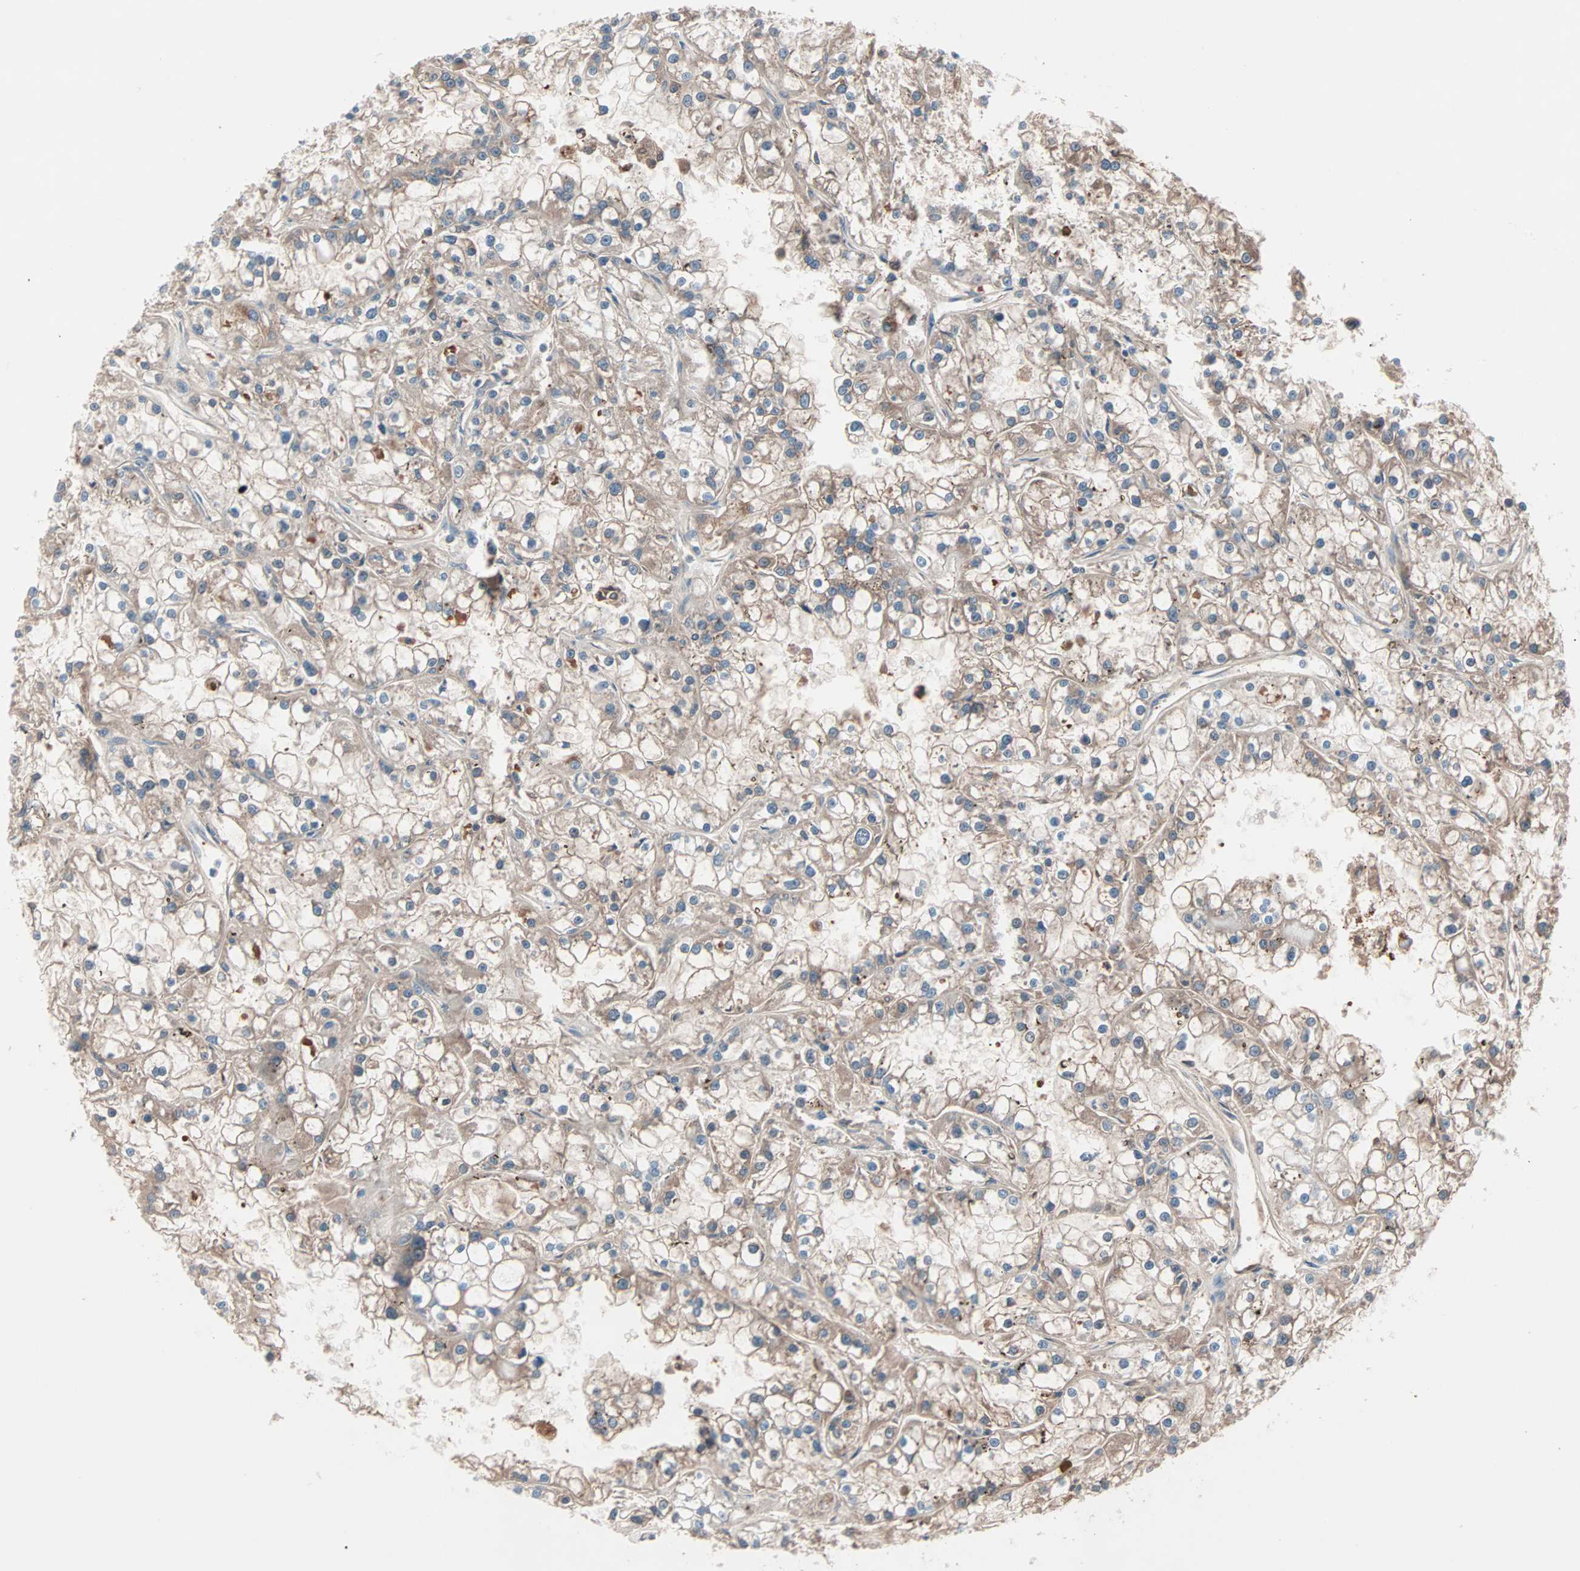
{"staining": {"intensity": "weak", "quantity": ">75%", "location": "cytoplasmic/membranous"}, "tissue": "renal cancer", "cell_type": "Tumor cells", "image_type": "cancer", "snomed": [{"axis": "morphology", "description": "Adenocarcinoma, NOS"}, {"axis": "topography", "description": "Kidney"}], "caption": "Renal adenocarcinoma stained with IHC demonstrates weak cytoplasmic/membranous positivity in about >75% of tumor cells. (DAB (3,3'-diaminobenzidine) IHC with brightfield microscopy, high magnification).", "gene": "CAD", "patient": {"sex": "female", "age": 52}}